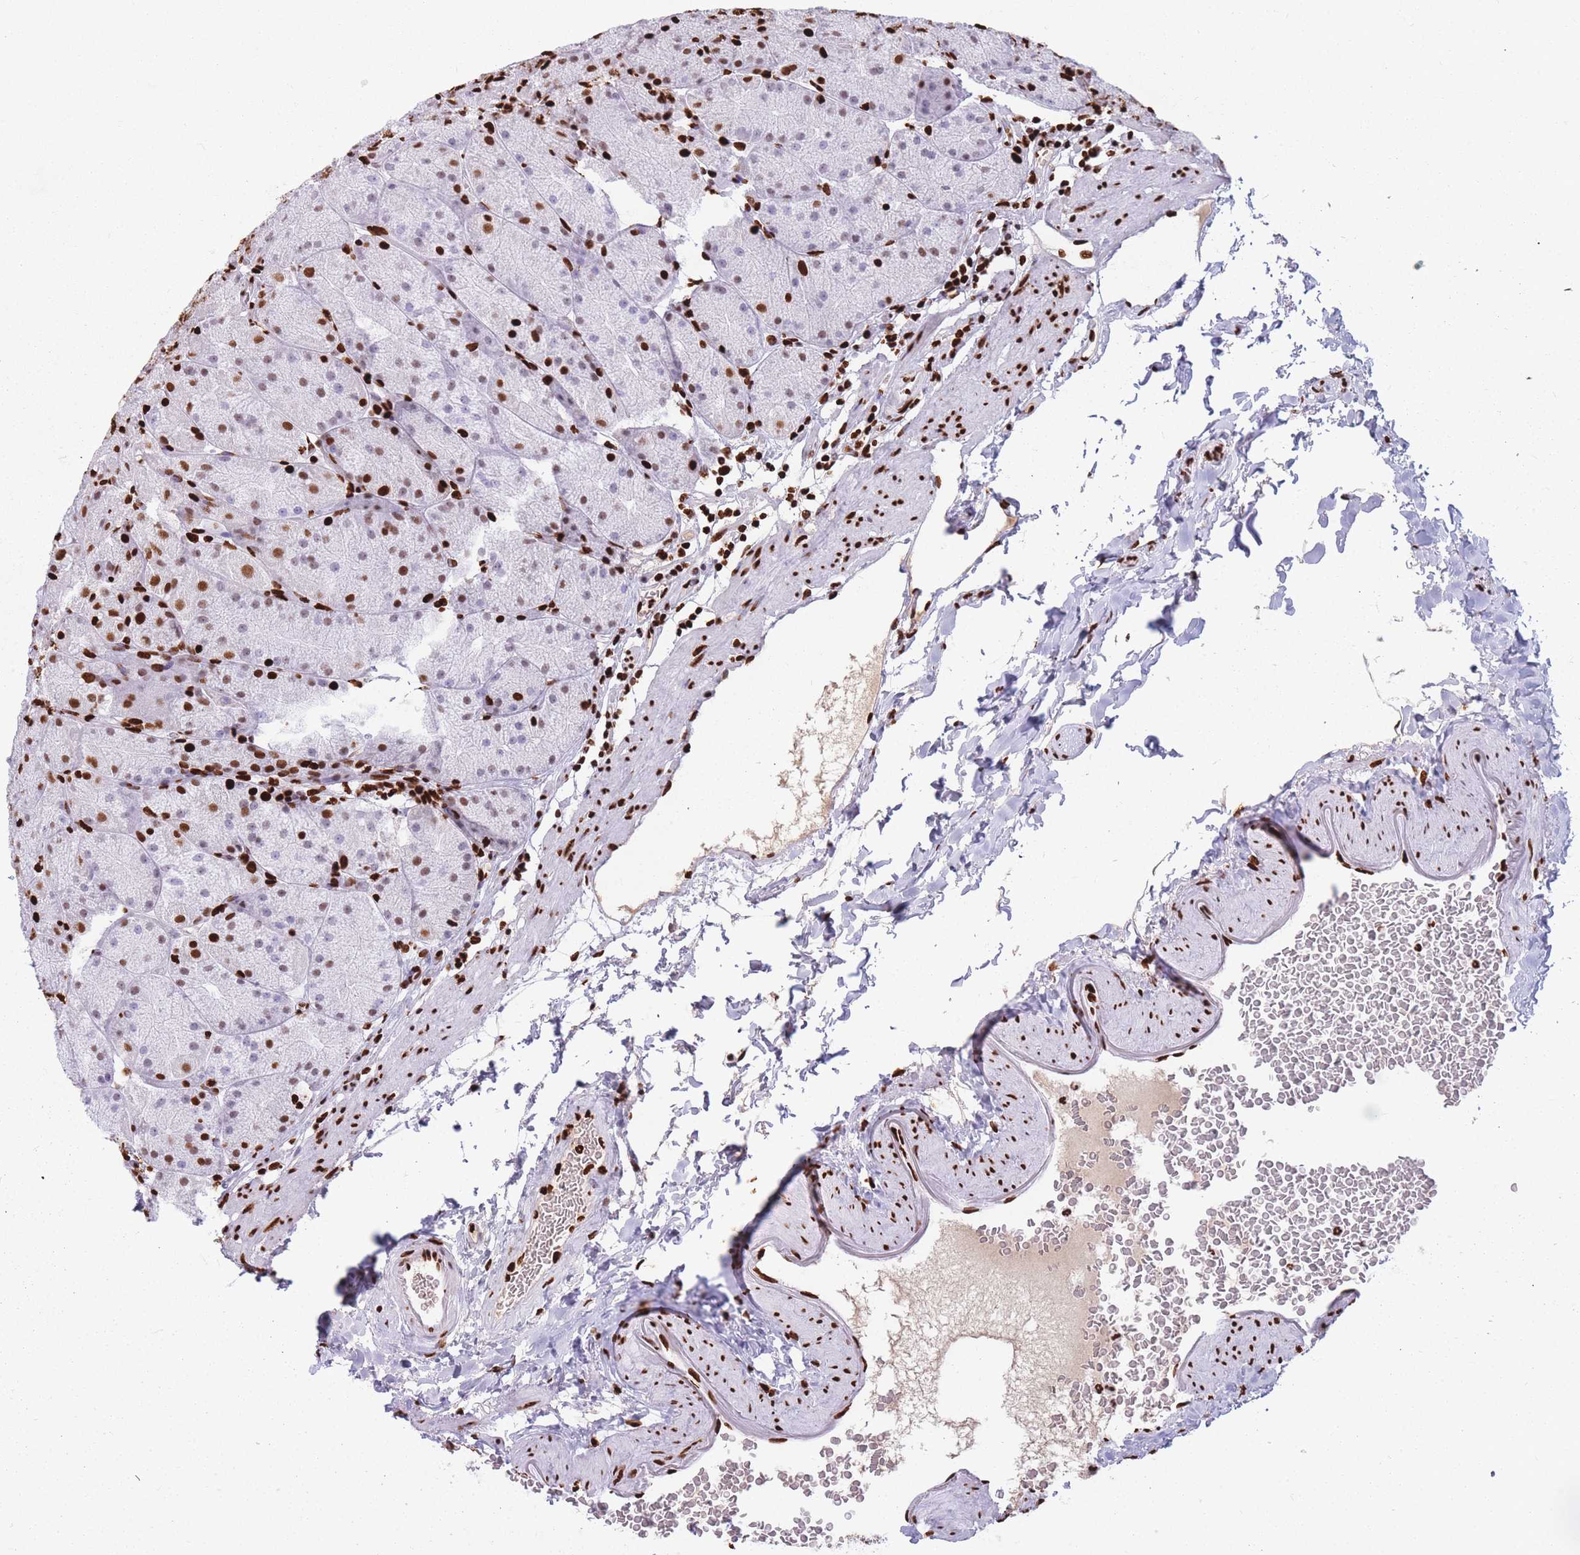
{"staining": {"intensity": "strong", "quantity": "25%-75%", "location": "nuclear"}, "tissue": "stomach", "cell_type": "Glandular cells", "image_type": "normal", "snomed": [{"axis": "morphology", "description": "Normal tissue, NOS"}, {"axis": "topography", "description": "Stomach, upper"}, {"axis": "topography", "description": "Stomach, lower"}], "caption": "Strong nuclear positivity is present in approximately 25%-75% of glandular cells in normal stomach. The protein of interest is stained brown, and the nuclei are stained in blue (DAB (3,3'-diaminobenzidine) IHC with brightfield microscopy, high magnification).", "gene": "HNRNPUL1", "patient": {"sex": "male", "age": 67}}